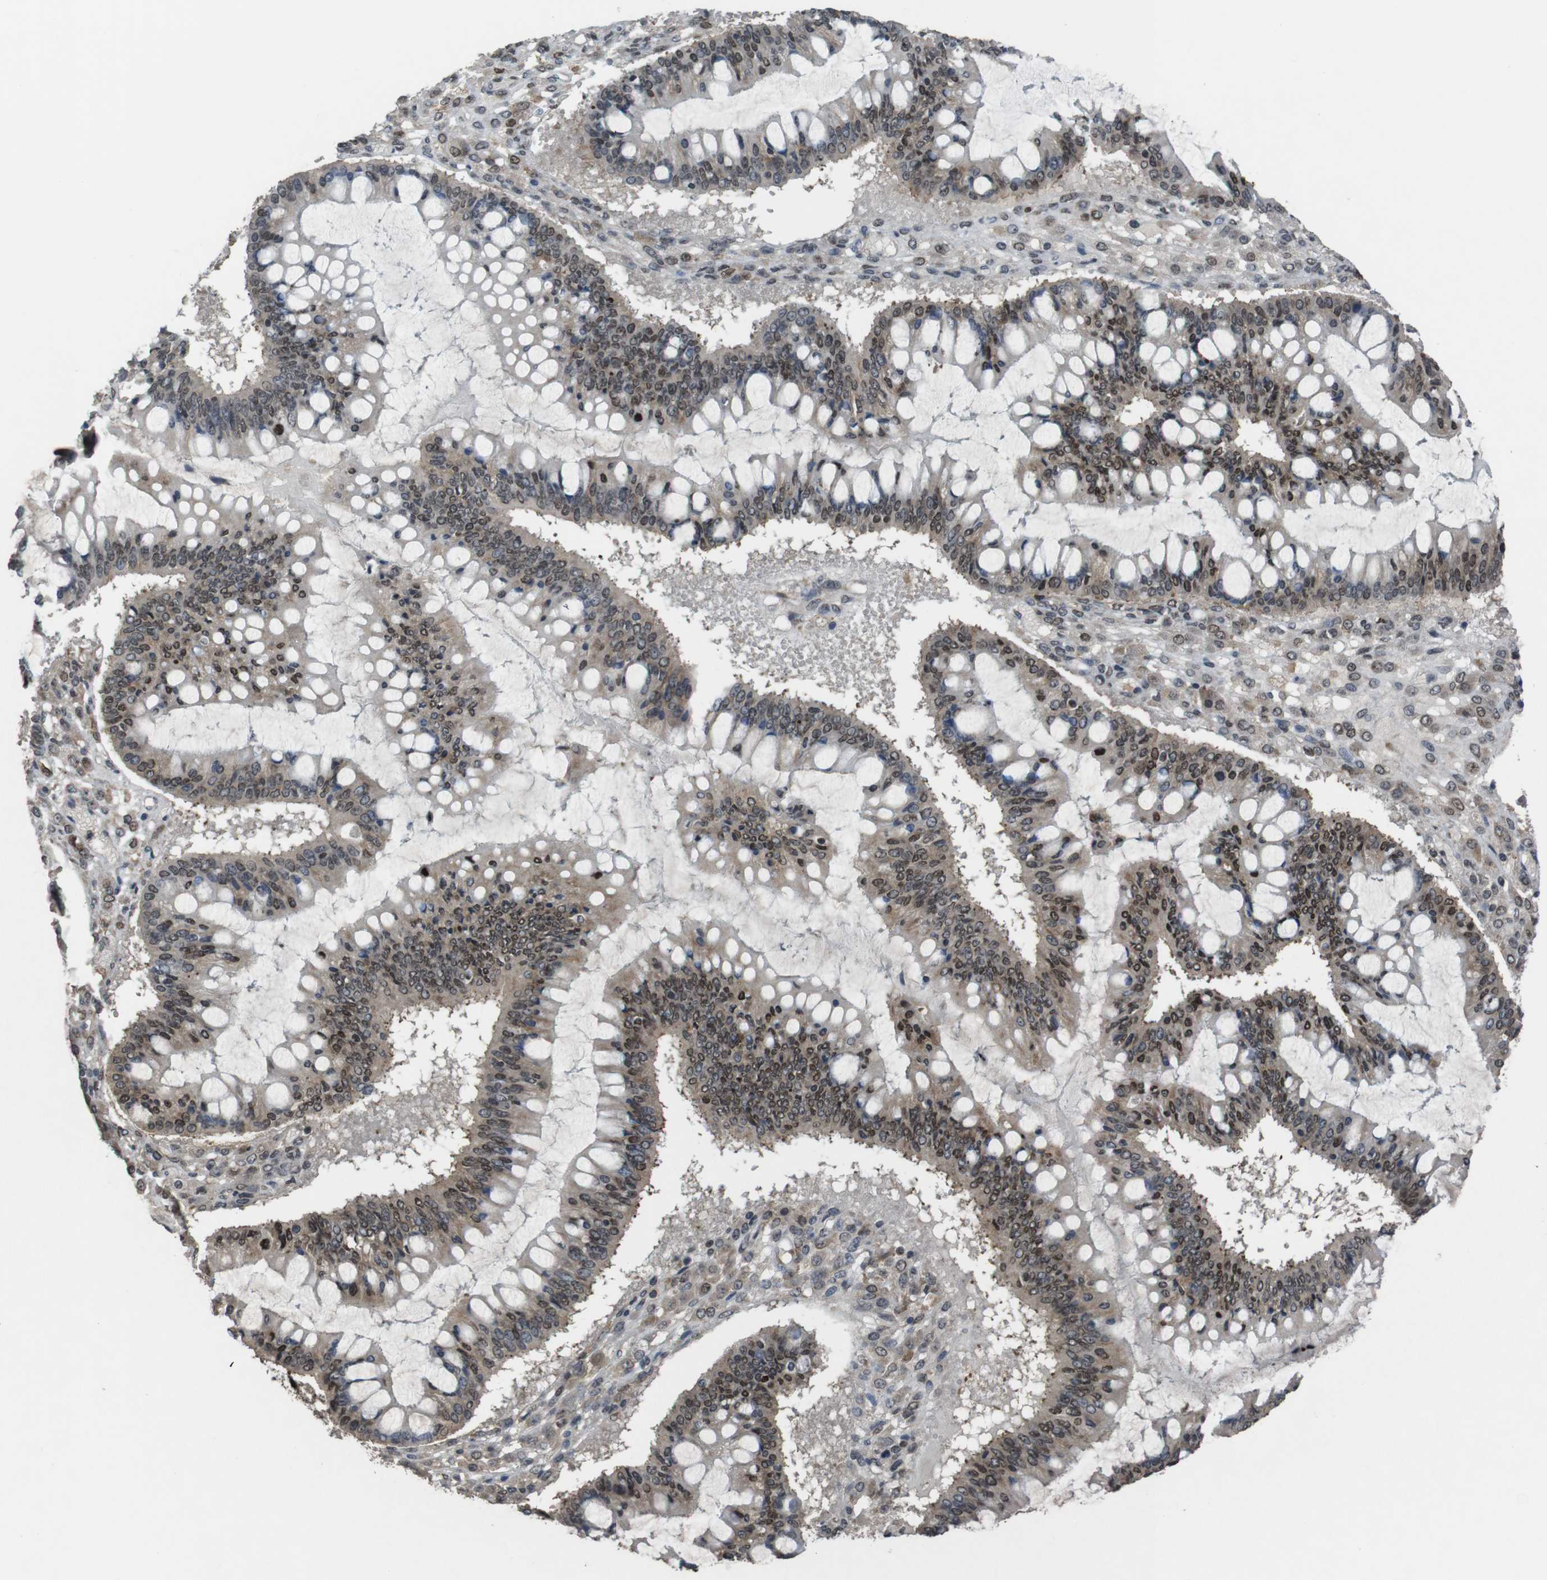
{"staining": {"intensity": "moderate", "quantity": "25%-75%", "location": "nuclear"}, "tissue": "ovarian cancer", "cell_type": "Tumor cells", "image_type": "cancer", "snomed": [{"axis": "morphology", "description": "Cystadenocarcinoma, mucinous, NOS"}, {"axis": "topography", "description": "Ovary"}], "caption": "A brown stain shows moderate nuclear positivity of a protein in mucinous cystadenocarcinoma (ovarian) tumor cells.", "gene": "SUB1", "patient": {"sex": "female", "age": 73}}